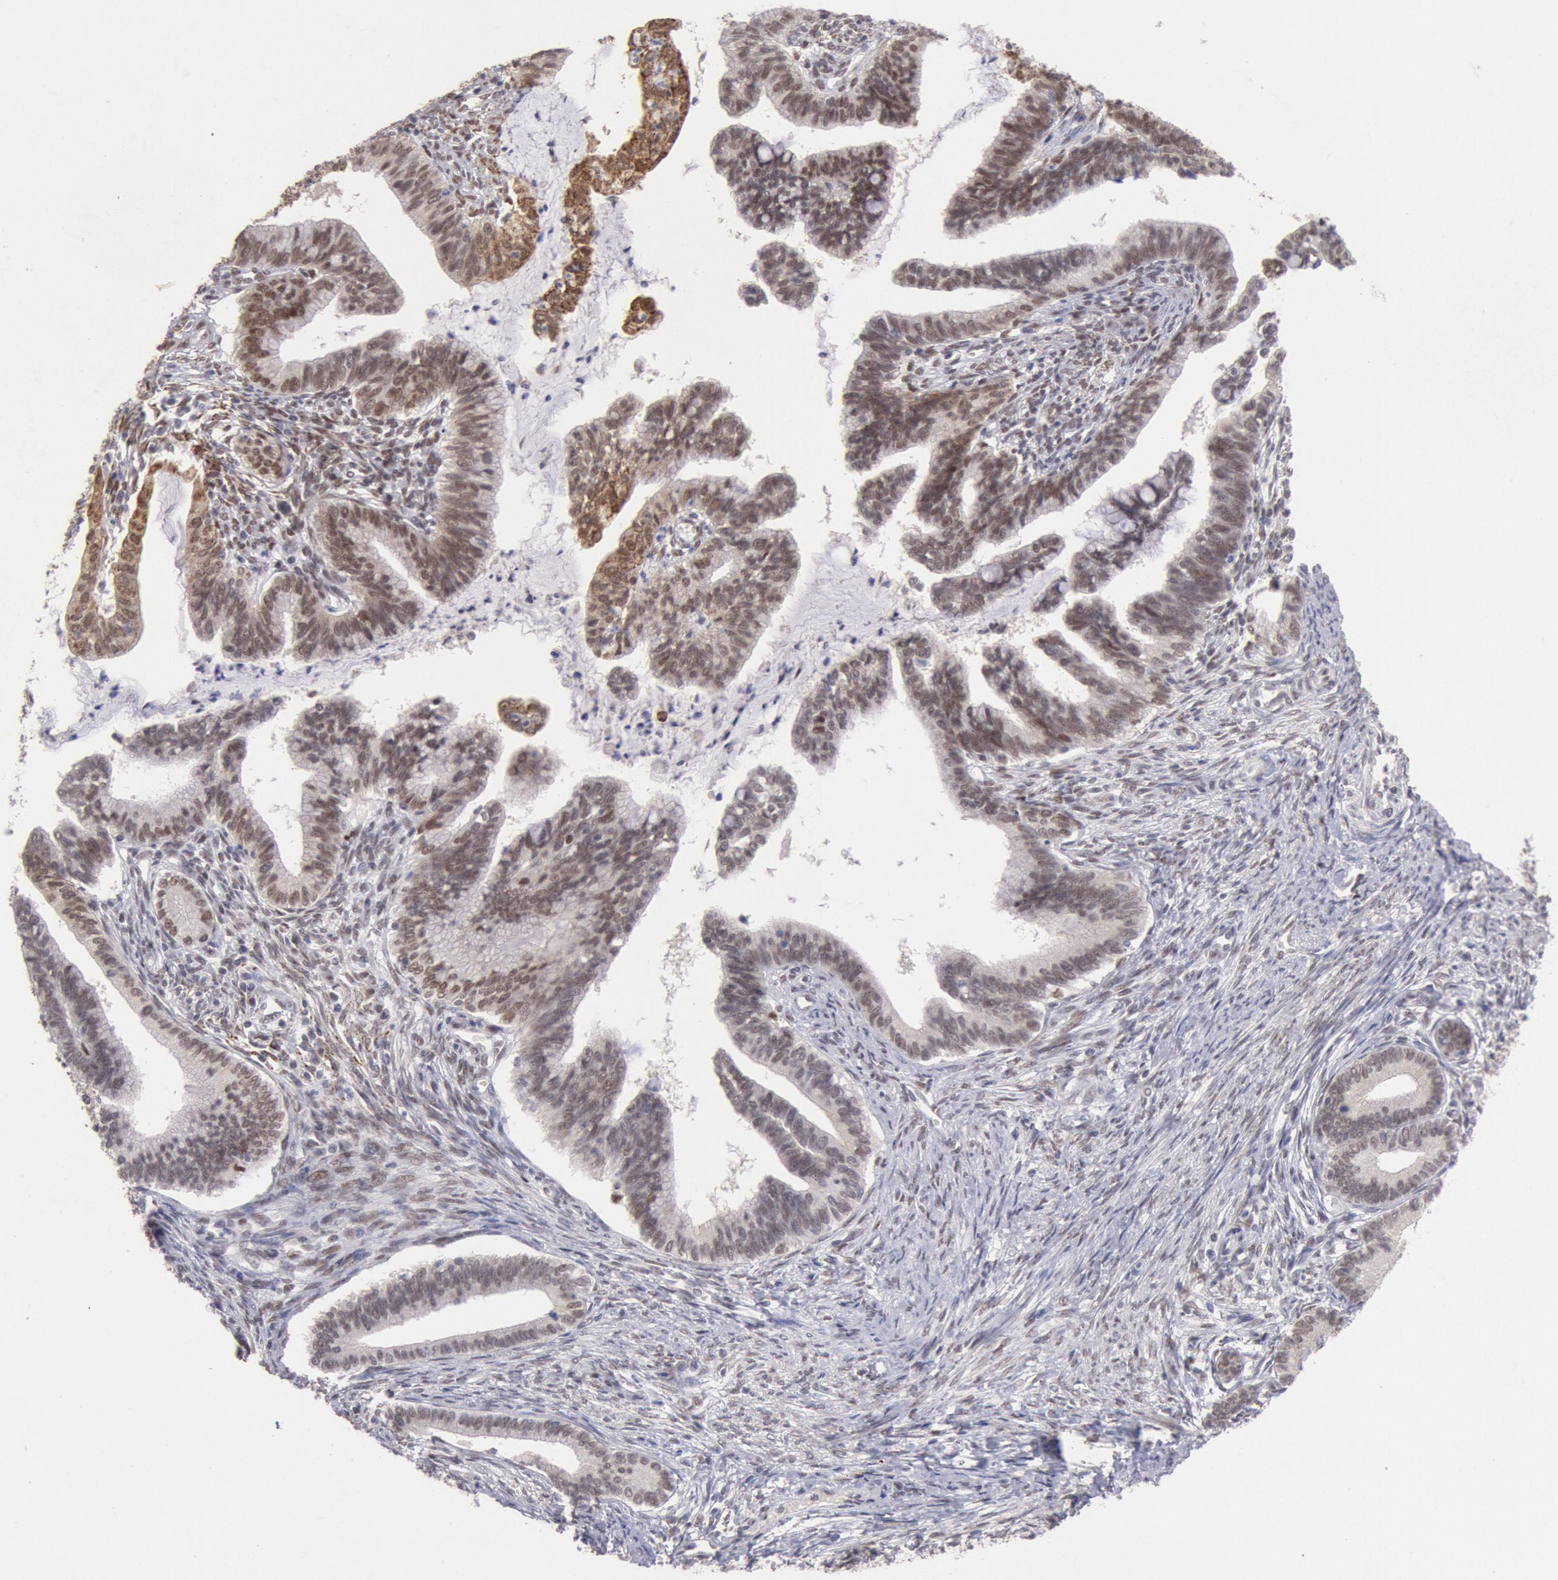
{"staining": {"intensity": "moderate", "quantity": ">75%", "location": "nuclear"}, "tissue": "cervical cancer", "cell_type": "Tumor cells", "image_type": "cancer", "snomed": [{"axis": "morphology", "description": "Adenocarcinoma, NOS"}, {"axis": "topography", "description": "Cervix"}], "caption": "The micrograph demonstrates a brown stain indicating the presence of a protein in the nuclear of tumor cells in adenocarcinoma (cervical).", "gene": "CDKN2B", "patient": {"sex": "female", "age": 36}}